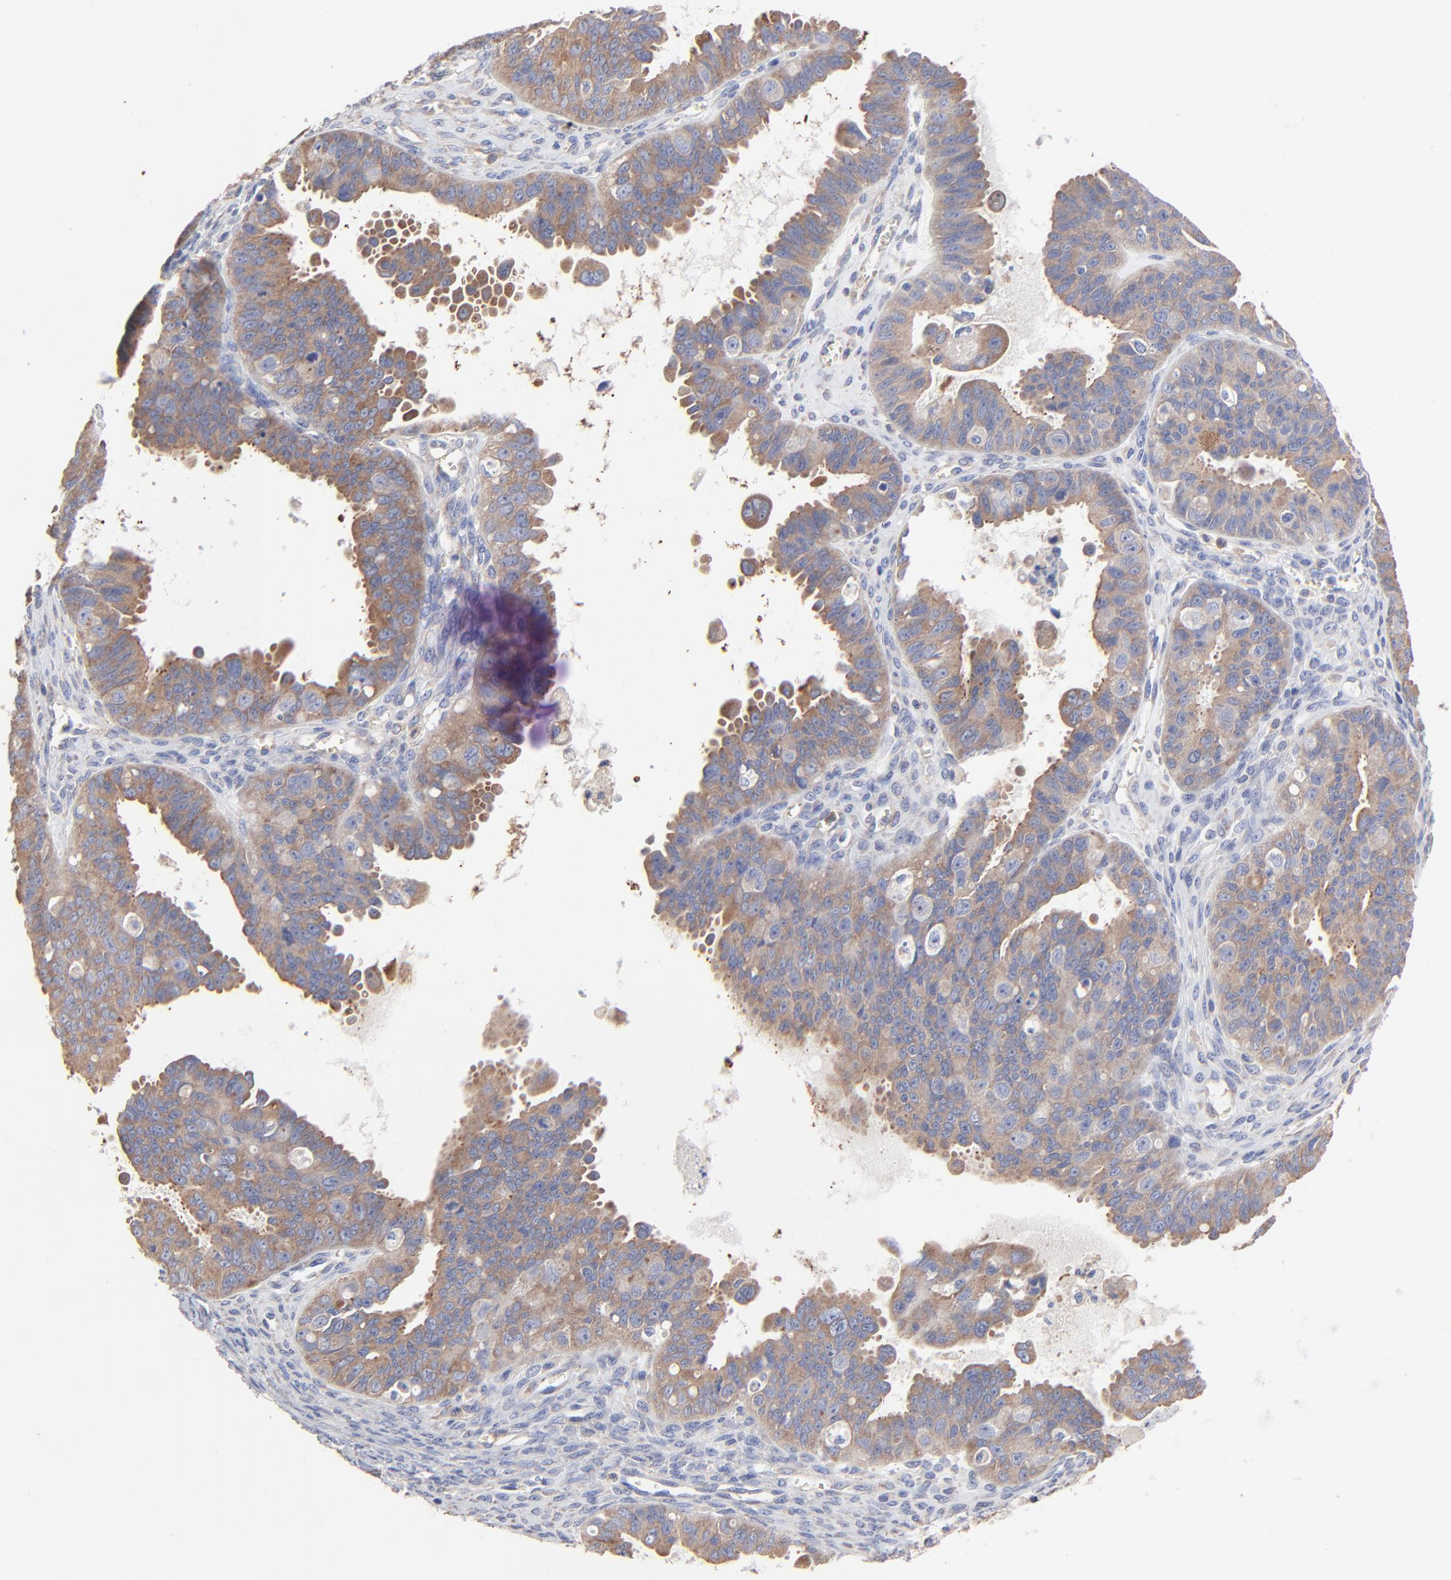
{"staining": {"intensity": "moderate", "quantity": ">75%", "location": "cytoplasmic/membranous"}, "tissue": "ovarian cancer", "cell_type": "Tumor cells", "image_type": "cancer", "snomed": [{"axis": "morphology", "description": "Carcinoma, endometroid"}, {"axis": "topography", "description": "Ovary"}], "caption": "The immunohistochemical stain highlights moderate cytoplasmic/membranous expression in tumor cells of ovarian cancer (endometroid carcinoma) tissue. The protein of interest is stained brown, and the nuclei are stained in blue (DAB (3,3'-diaminobenzidine) IHC with brightfield microscopy, high magnification).", "gene": "PPFIBP2", "patient": {"sex": "female", "age": 85}}